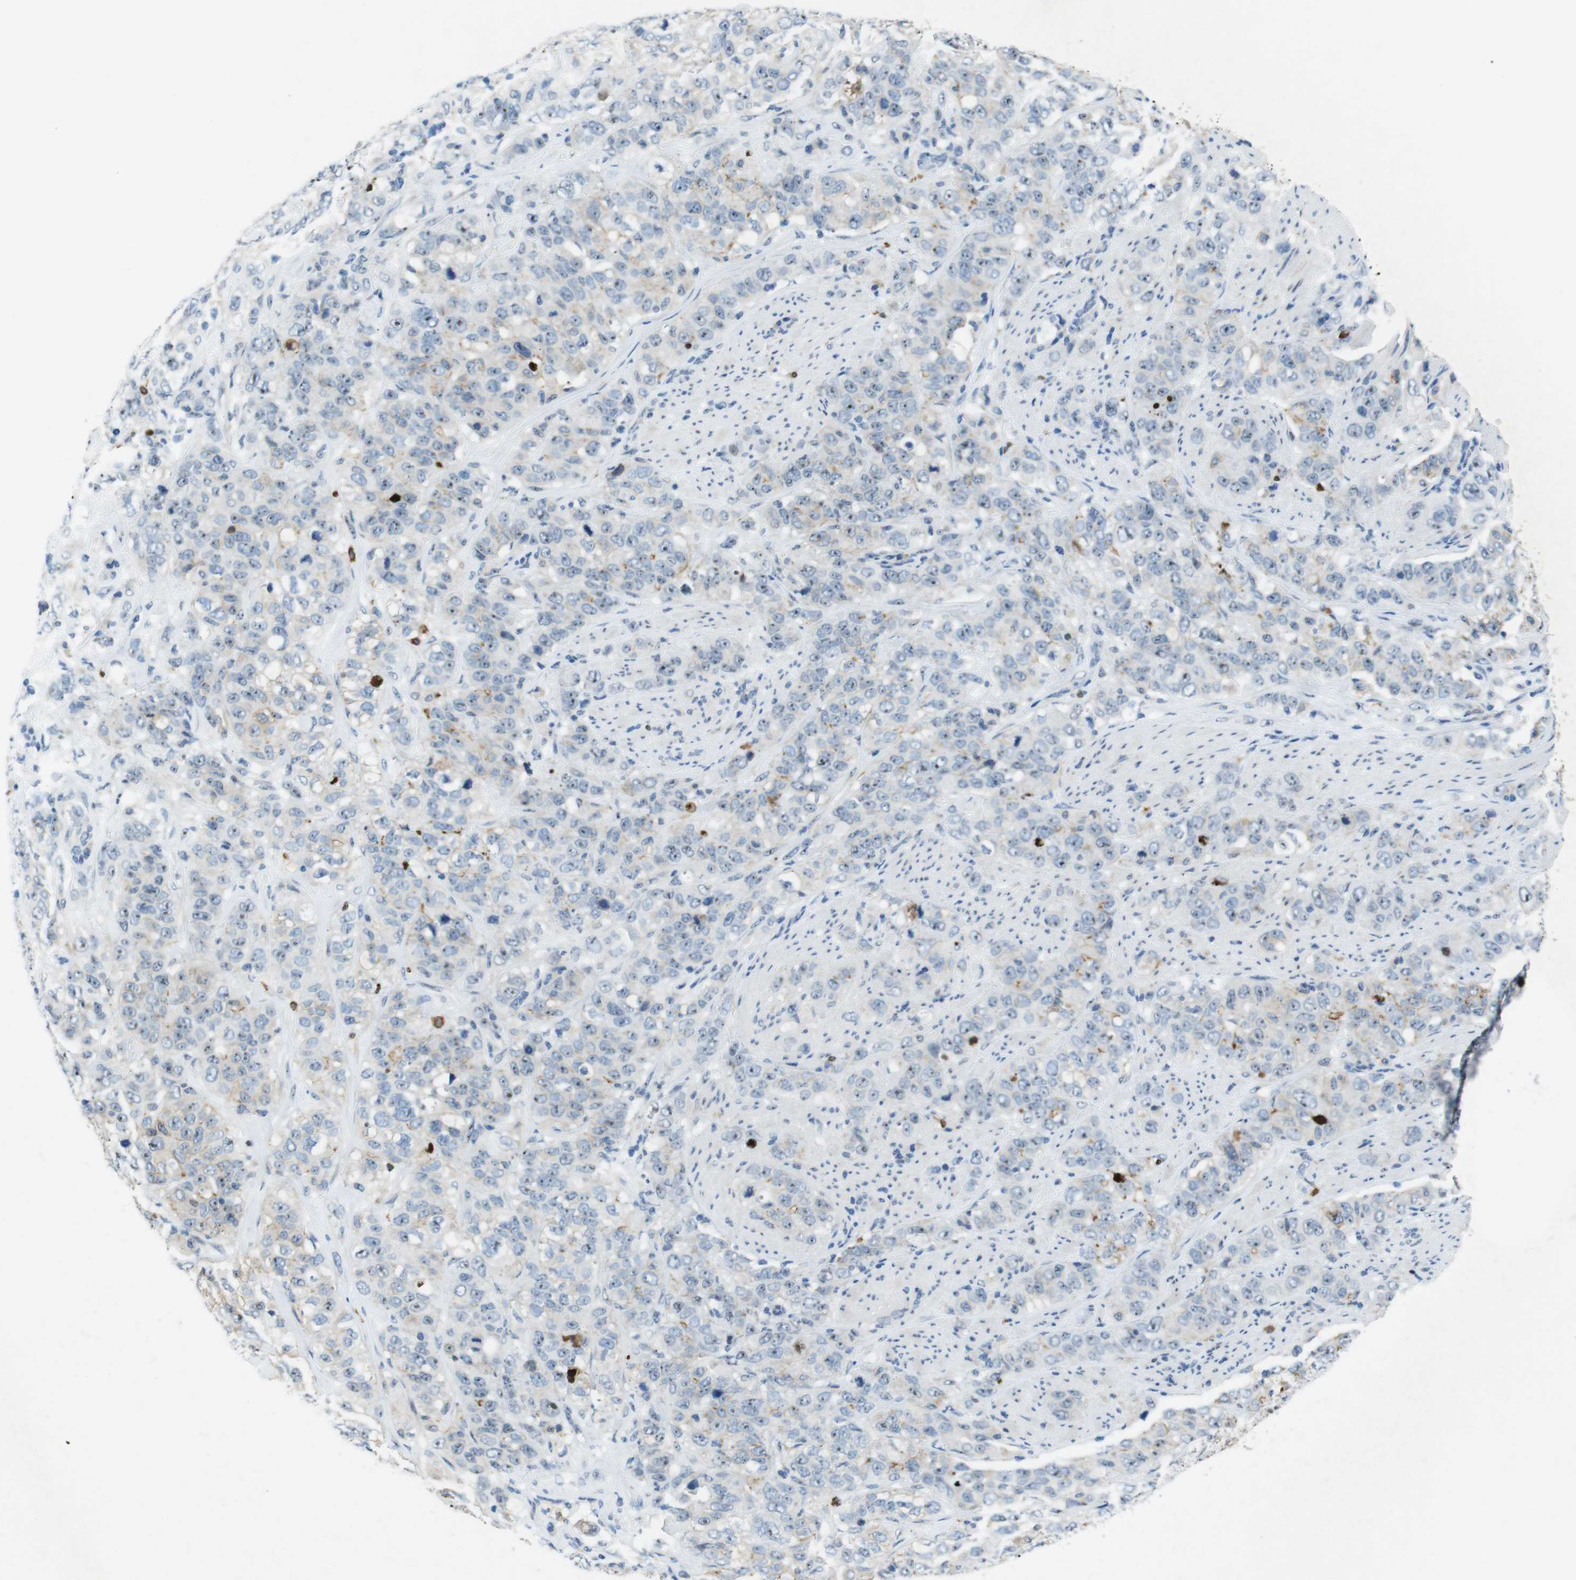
{"staining": {"intensity": "negative", "quantity": "none", "location": "none"}, "tissue": "stomach cancer", "cell_type": "Tumor cells", "image_type": "cancer", "snomed": [{"axis": "morphology", "description": "Adenocarcinoma, NOS"}, {"axis": "topography", "description": "Stomach"}], "caption": "Immunohistochemical staining of human adenocarcinoma (stomach) exhibits no significant staining in tumor cells. (DAB immunohistochemistry (IHC), high magnification).", "gene": "TJP3", "patient": {"sex": "male", "age": 48}}